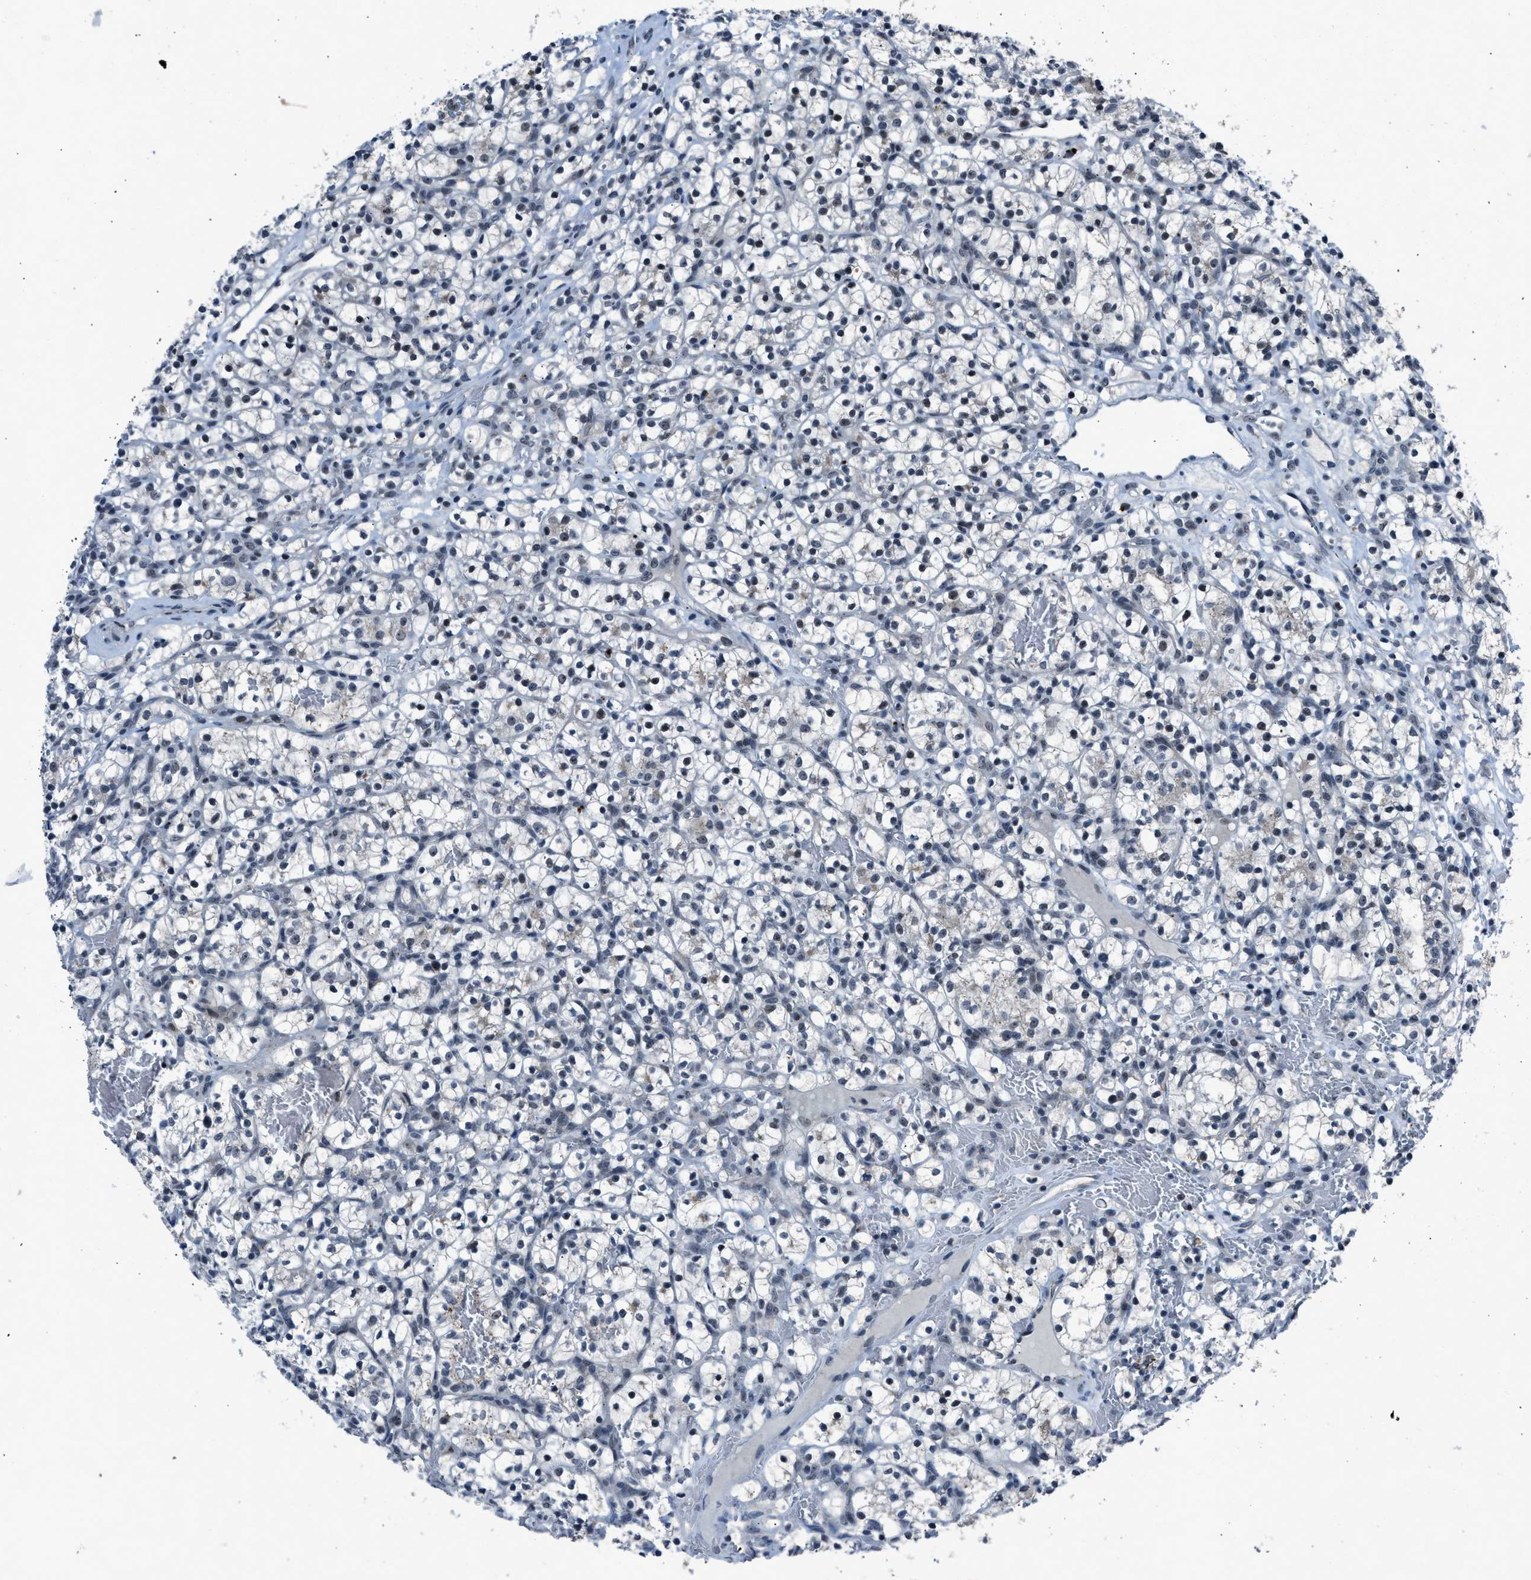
{"staining": {"intensity": "weak", "quantity": "<25%", "location": "nuclear"}, "tissue": "renal cancer", "cell_type": "Tumor cells", "image_type": "cancer", "snomed": [{"axis": "morphology", "description": "Adenocarcinoma, NOS"}, {"axis": "topography", "description": "Kidney"}], "caption": "Renal adenocarcinoma stained for a protein using immunohistochemistry (IHC) displays no positivity tumor cells.", "gene": "ADCY1", "patient": {"sex": "female", "age": 57}}